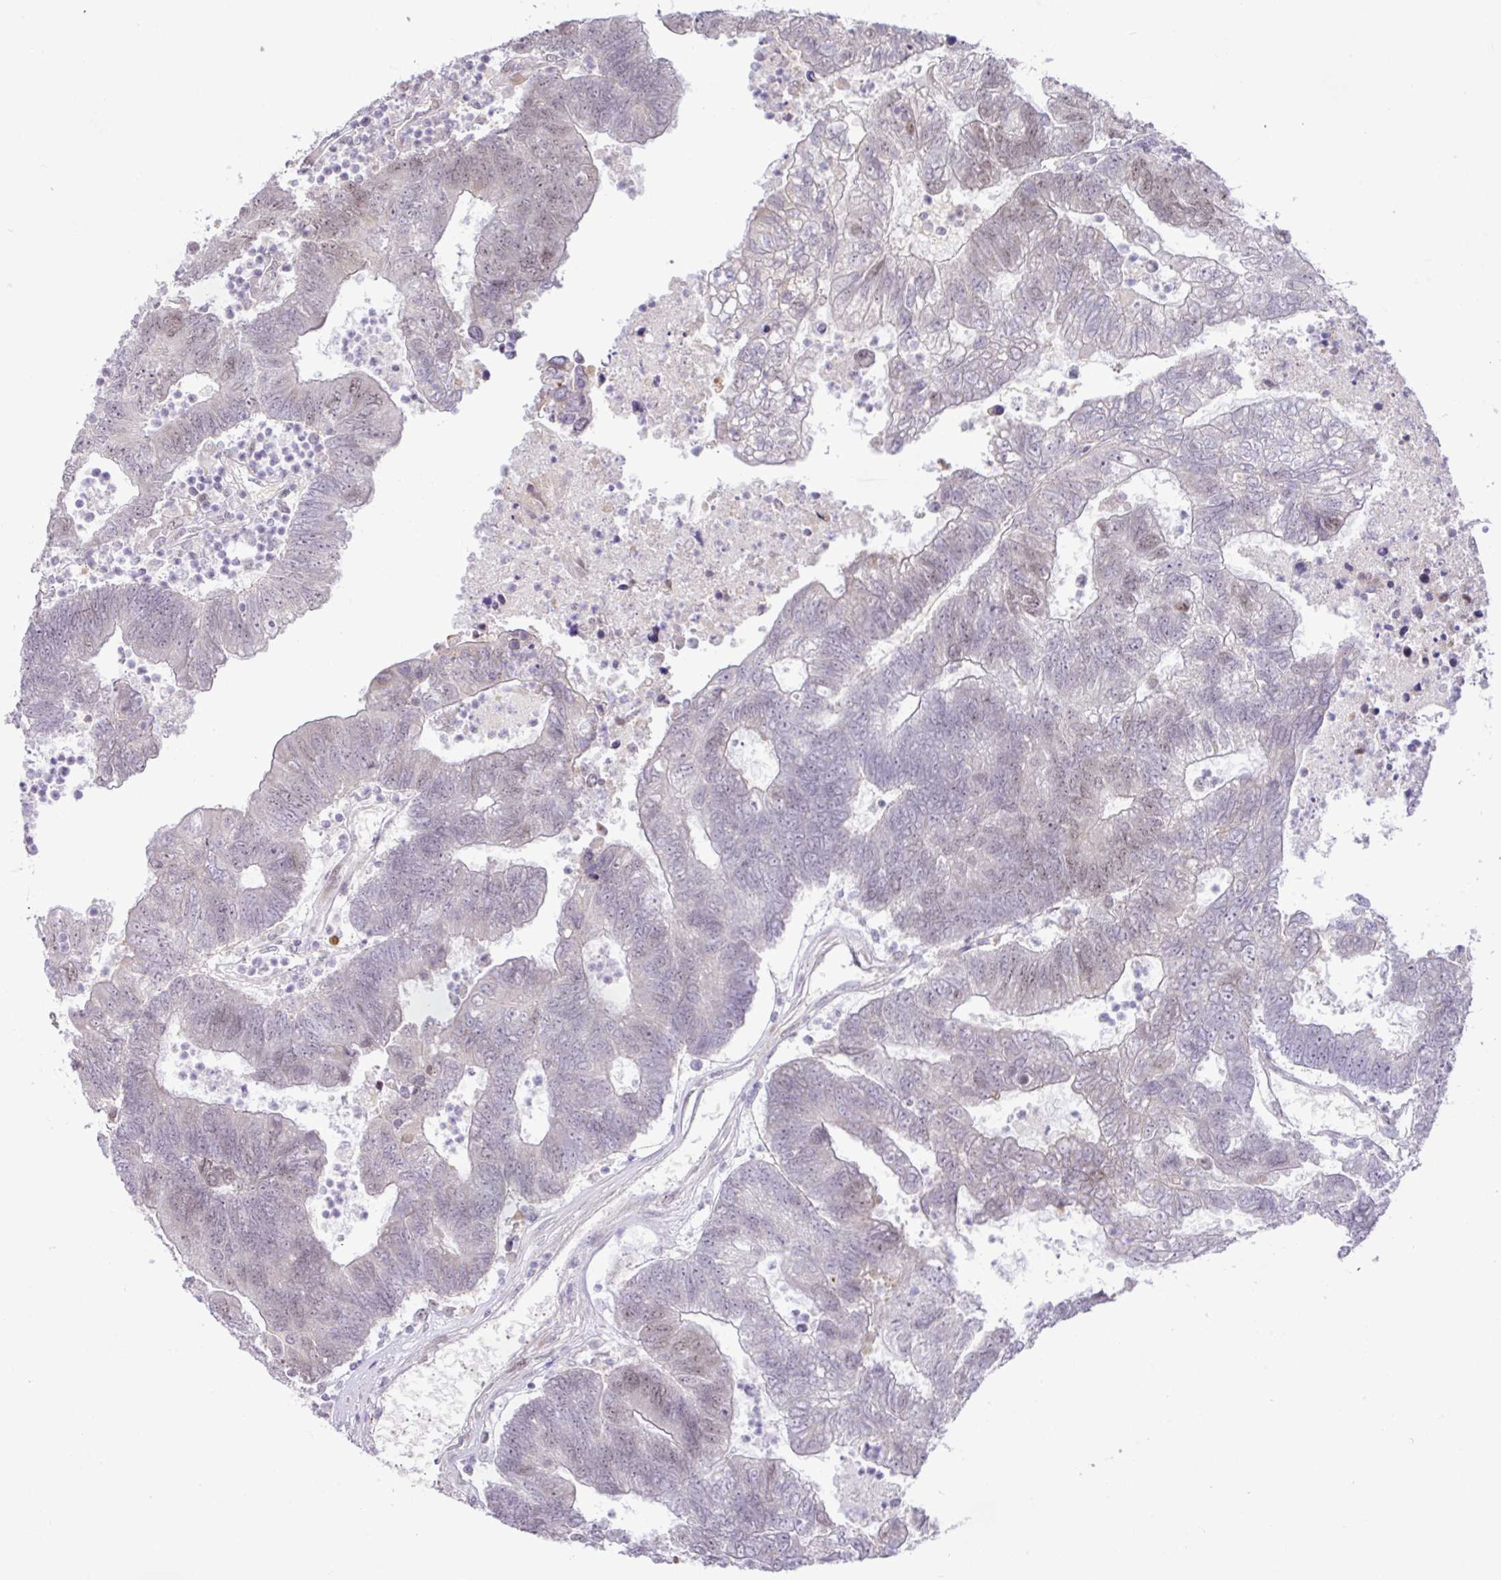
{"staining": {"intensity": "moderate", "quantity": "25%-75%", "location": "nuclear"}, "tissue": "colorectal cancer", "cell_type": "Tumor cells", "image_type": "cancer", "snomed": [{"axis": "morphology", "description": "Adenocarcinoma, NOS"}, {"axis": "topography", "description": "Colon"}], "caption": "Moderate nuclear expression for a protein is identified in about 25%-75% of tumor cells of colorectal cancer using immunohistochemistry.", "gene": "PARP2", "patient": {"sex": "female", "age": 48}}